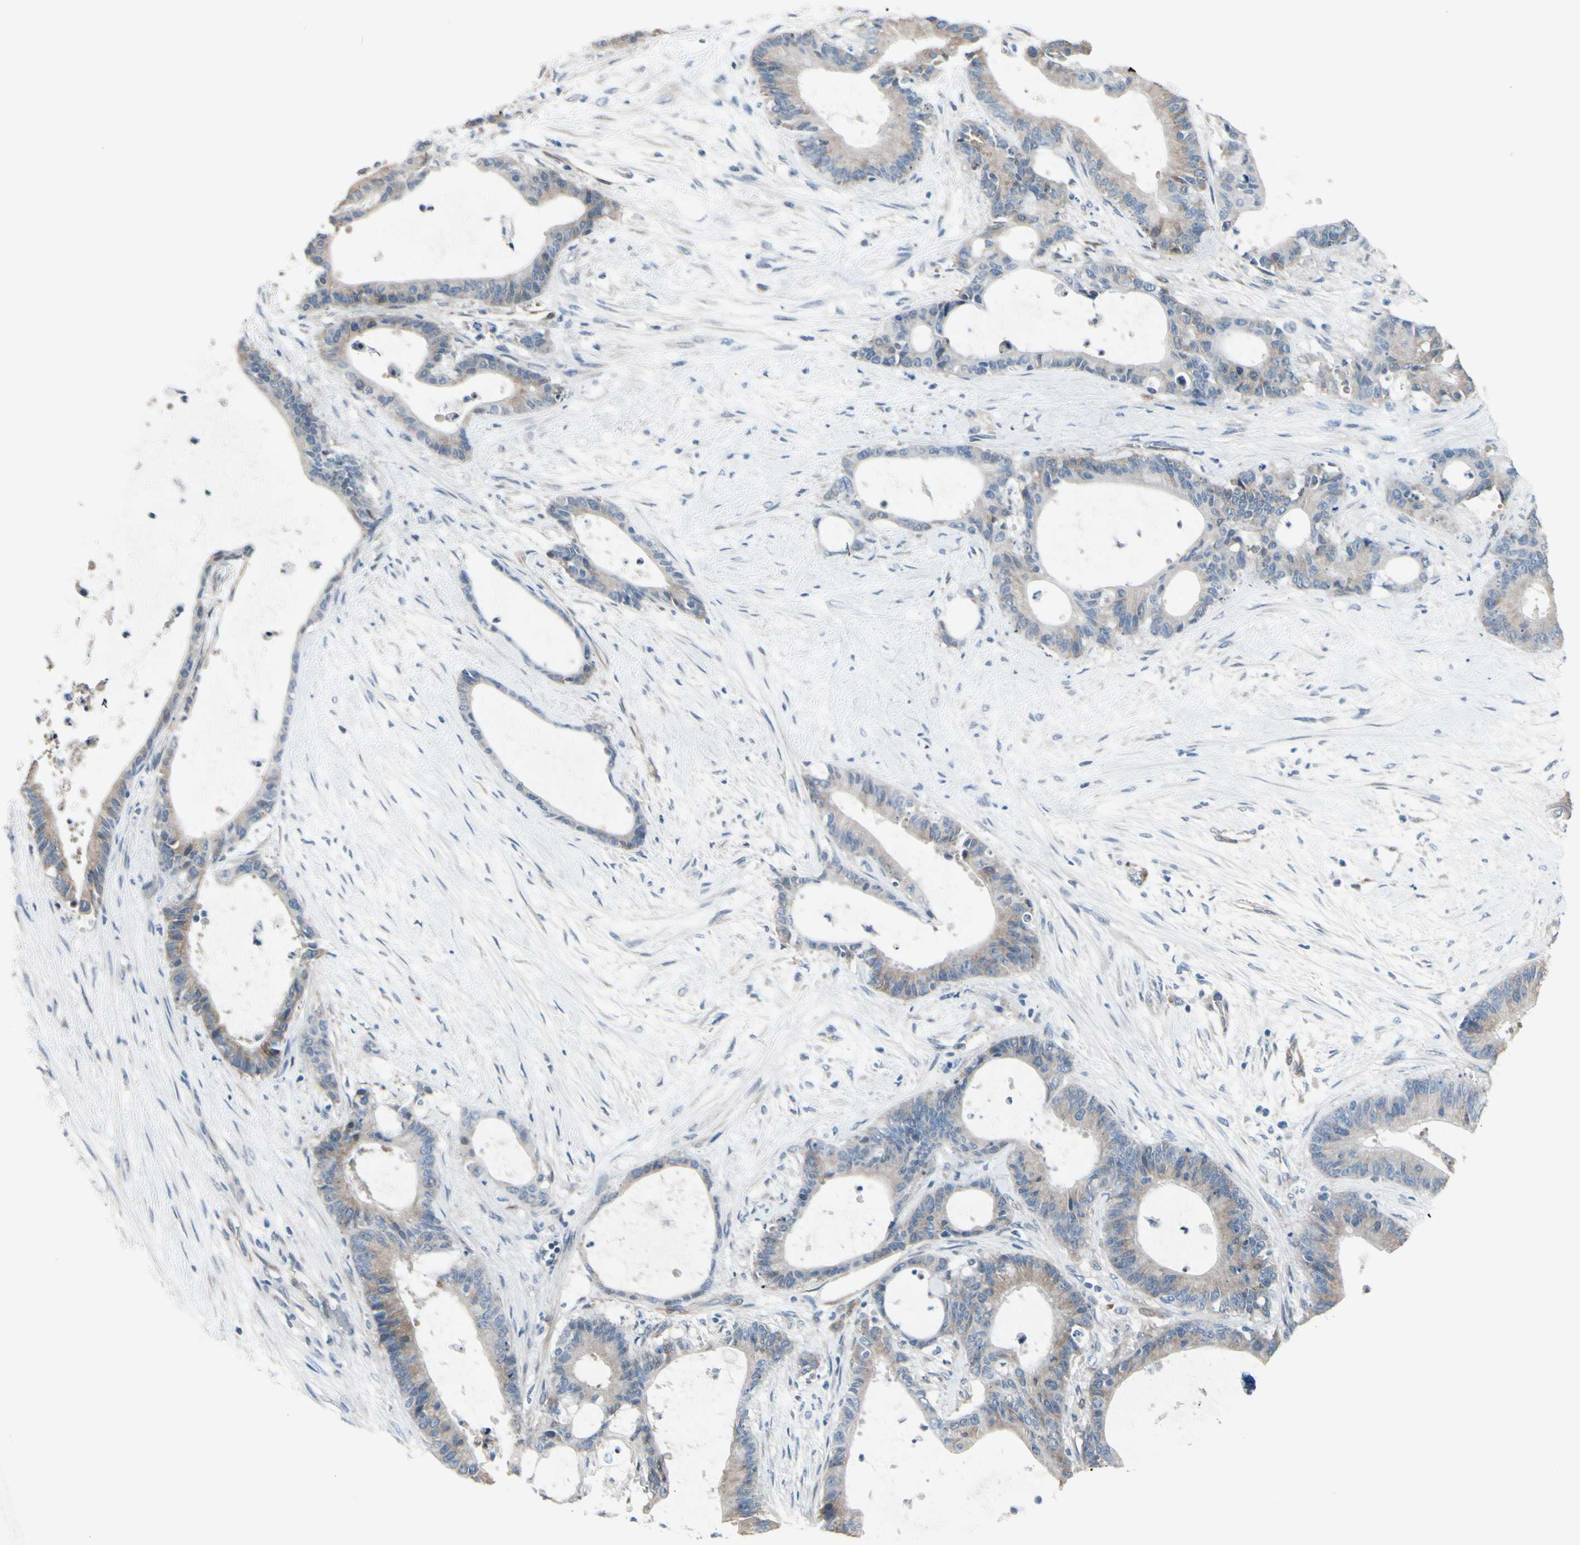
{"staining": {"intensity": "weak", "quantity": "25%-75%", "location": "cytoplasmic/membranous"}, "tissue": "liver cancer", "cell_type": "Tumor cells", "image_type": "cancer", "snomed": [{"axis": "morphology", "description": "Cholangiocarcinoma"}, {"axis": "topography", "description": "Liver"}], "caption": "Protein expression by IHC demonstrates weak cytoplasmic/membranous expression in about 25%-75% of tumor cells in liver cancer (cholangiocarcinoma).", "gene": "MAP2", "patient": {"sex": "female", "age": 73}}